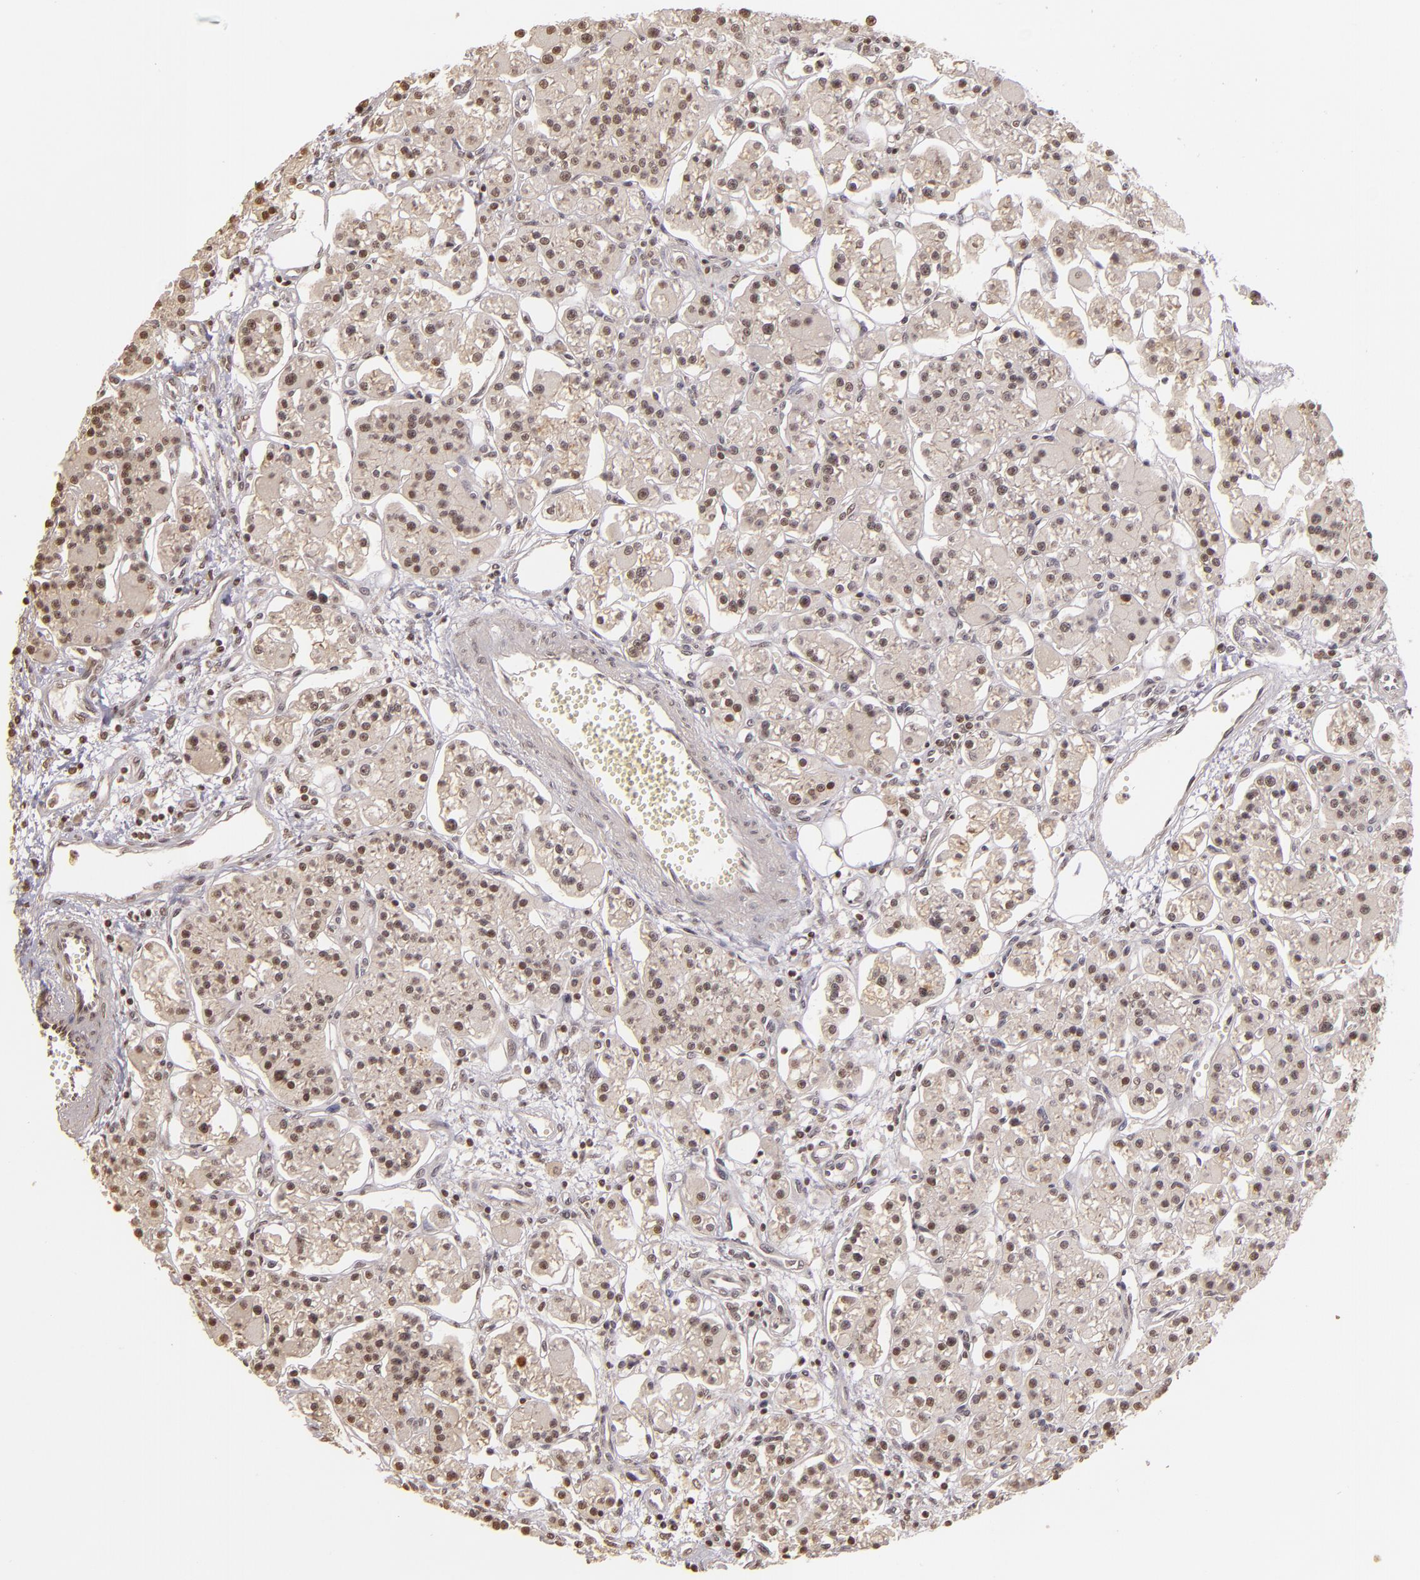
{"staining": {"intensity": "weak", "quantity": "25%-75%", "location": "nuclear"}, "tissue": "parathyroid gland", "cell_type": "Glandular cells", "image_type": "normal", "snomed": [{"axis": "morphology", "description": "Normal tissue, NOS"}, {"axis": "topography", "description": "Parathyroid gland"}], "caption": "Immunohistochemistry image of benign parathyroid gland: human parathyroid gland stained using immunohistochemistry demonstrates low levels of weak protein expression localized specifically in the nuclear of glandular cells, appearing as a nuclear brown color.", "gene": "RARB", "patient": {"sex": "female", "age": 58}}